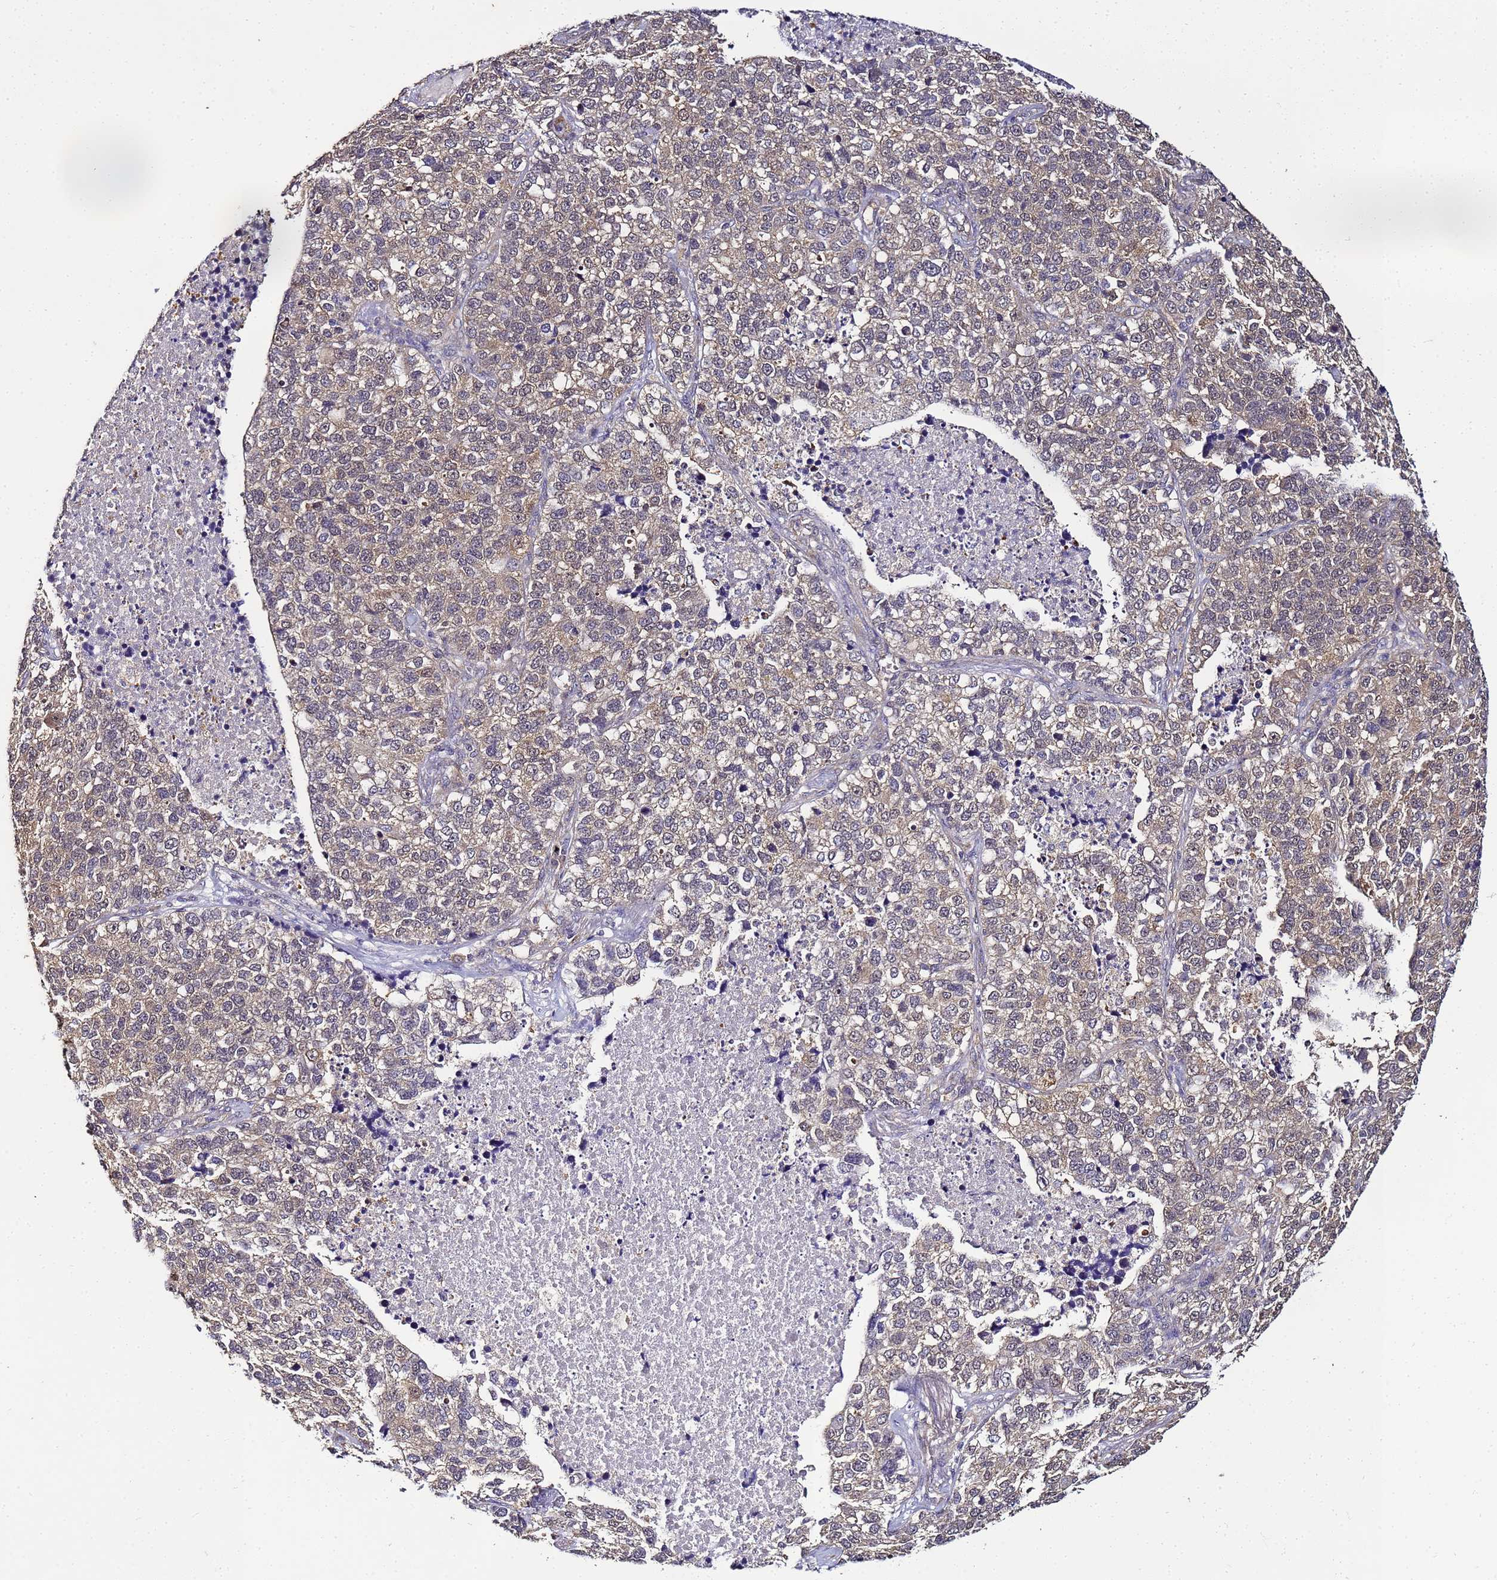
{"staining": {"intensity": "weak", "quantity": "25%-75%", "location": "cytoplasmic/membranous"}, "tissue": "lung cancer", "cell_type": "Tumor cells", "image_type": "cancer", "snomed": [{"axis": "morphology", "description": "Adenocarcinoma, NOS"}, {"axis": "topography", "description": "Lung"}], "caption": "Immunohistochemistry (IHC) micrograph of neoplastic tissue: adenocarcinoma (lung) stained using immunohistochemistry (IHC) exhibits low levels of weak protein expression localized specifically in the cytoplasmic/membranous of tumor cells, appearing as a cytoplasmic/membranous brown color.", "gene": "ENOPH1", "patient": {"sex": "male", "age": 49}}